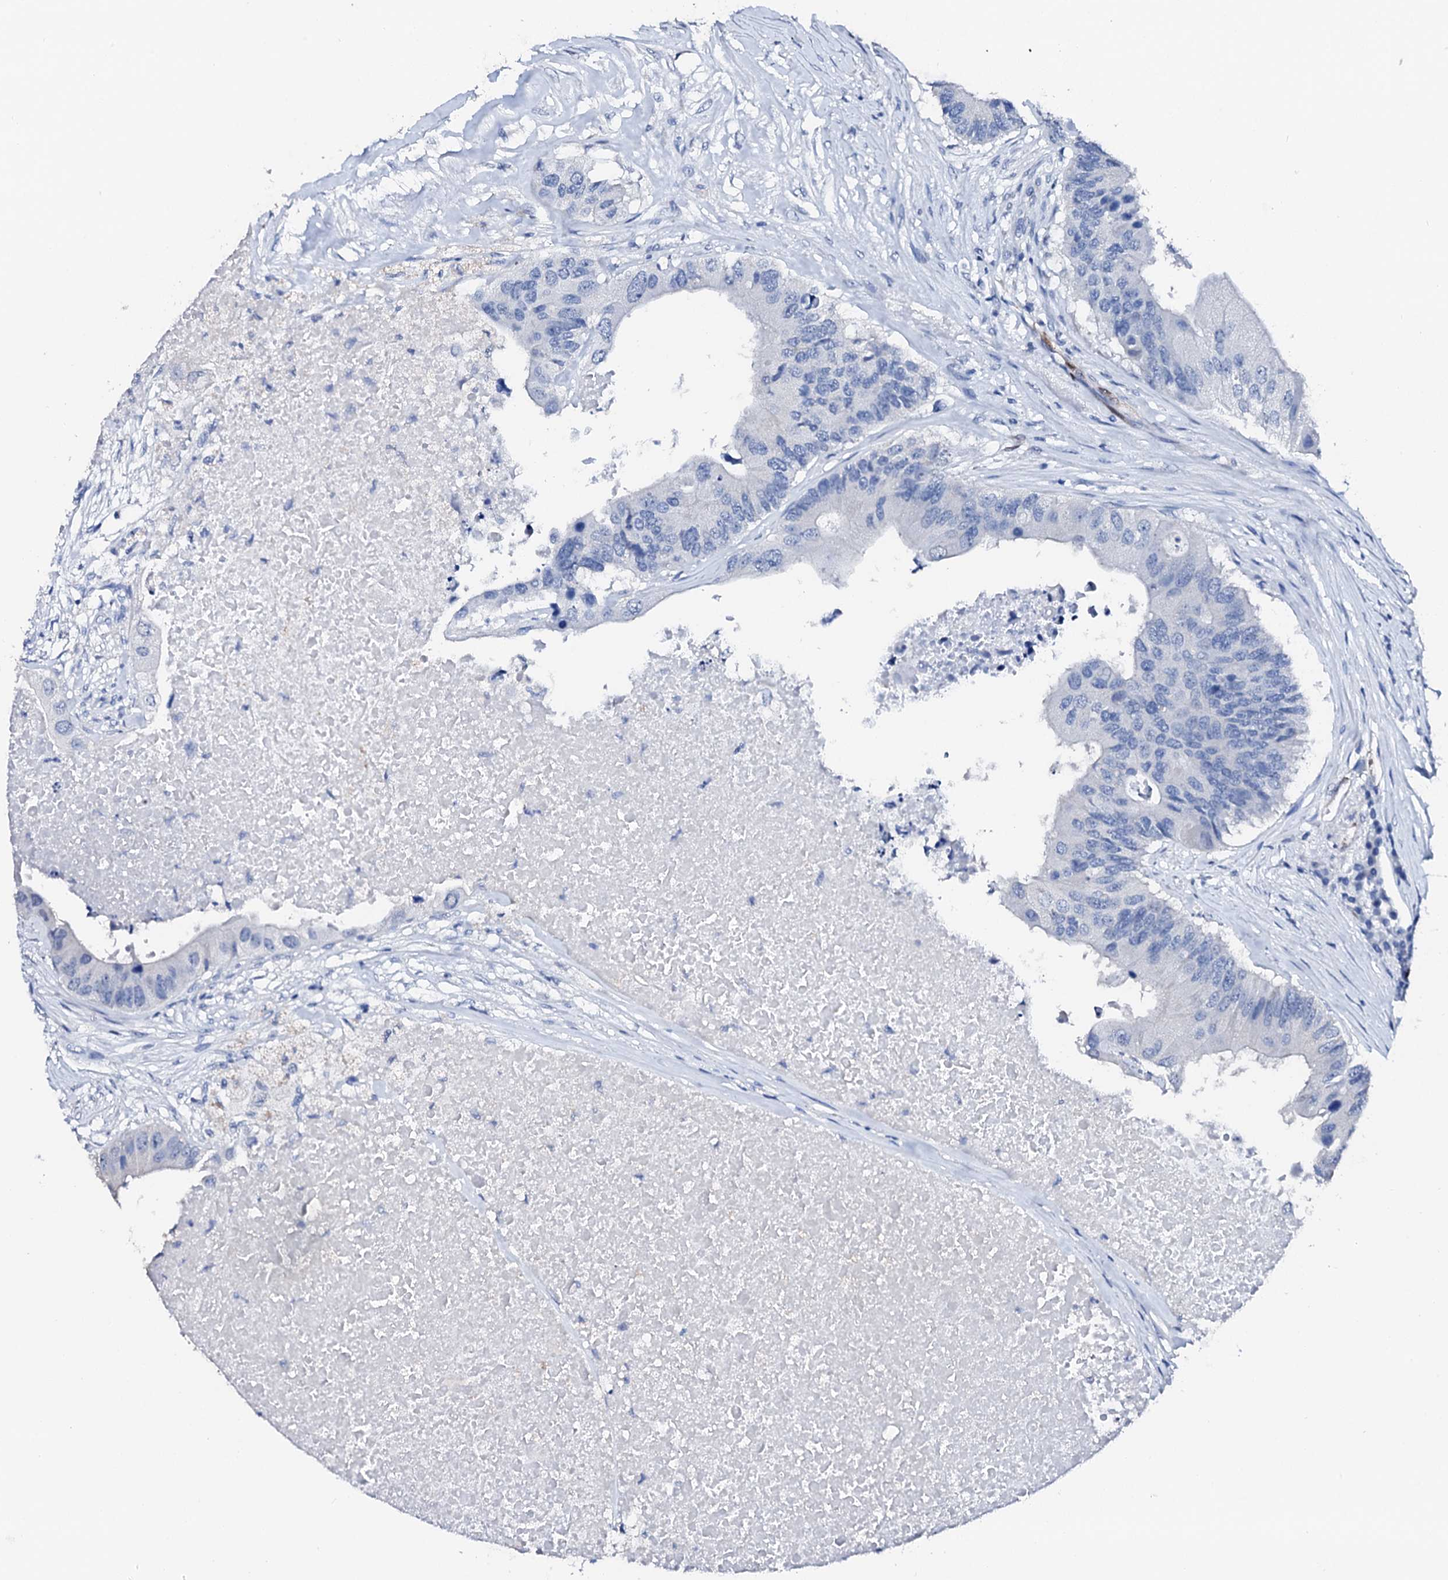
{"staining": {"intensity": "negative", "quantity": "none", "location": "none"}, "tissue": "colorectal cancer", "cell_type": "Tumor cells", "image_type": "cancer", "snomed": [{"axis": "morphology", "description": "Adenocarcinoma, NOS"}, {"axis": "topography", "description": "Colon"}], "caption": "Tumor cells are negative for protein expression in human colorectal adenocarcinoma.", "gene": "NRIP2", "patient": {"sex": "male", "age": 71}}